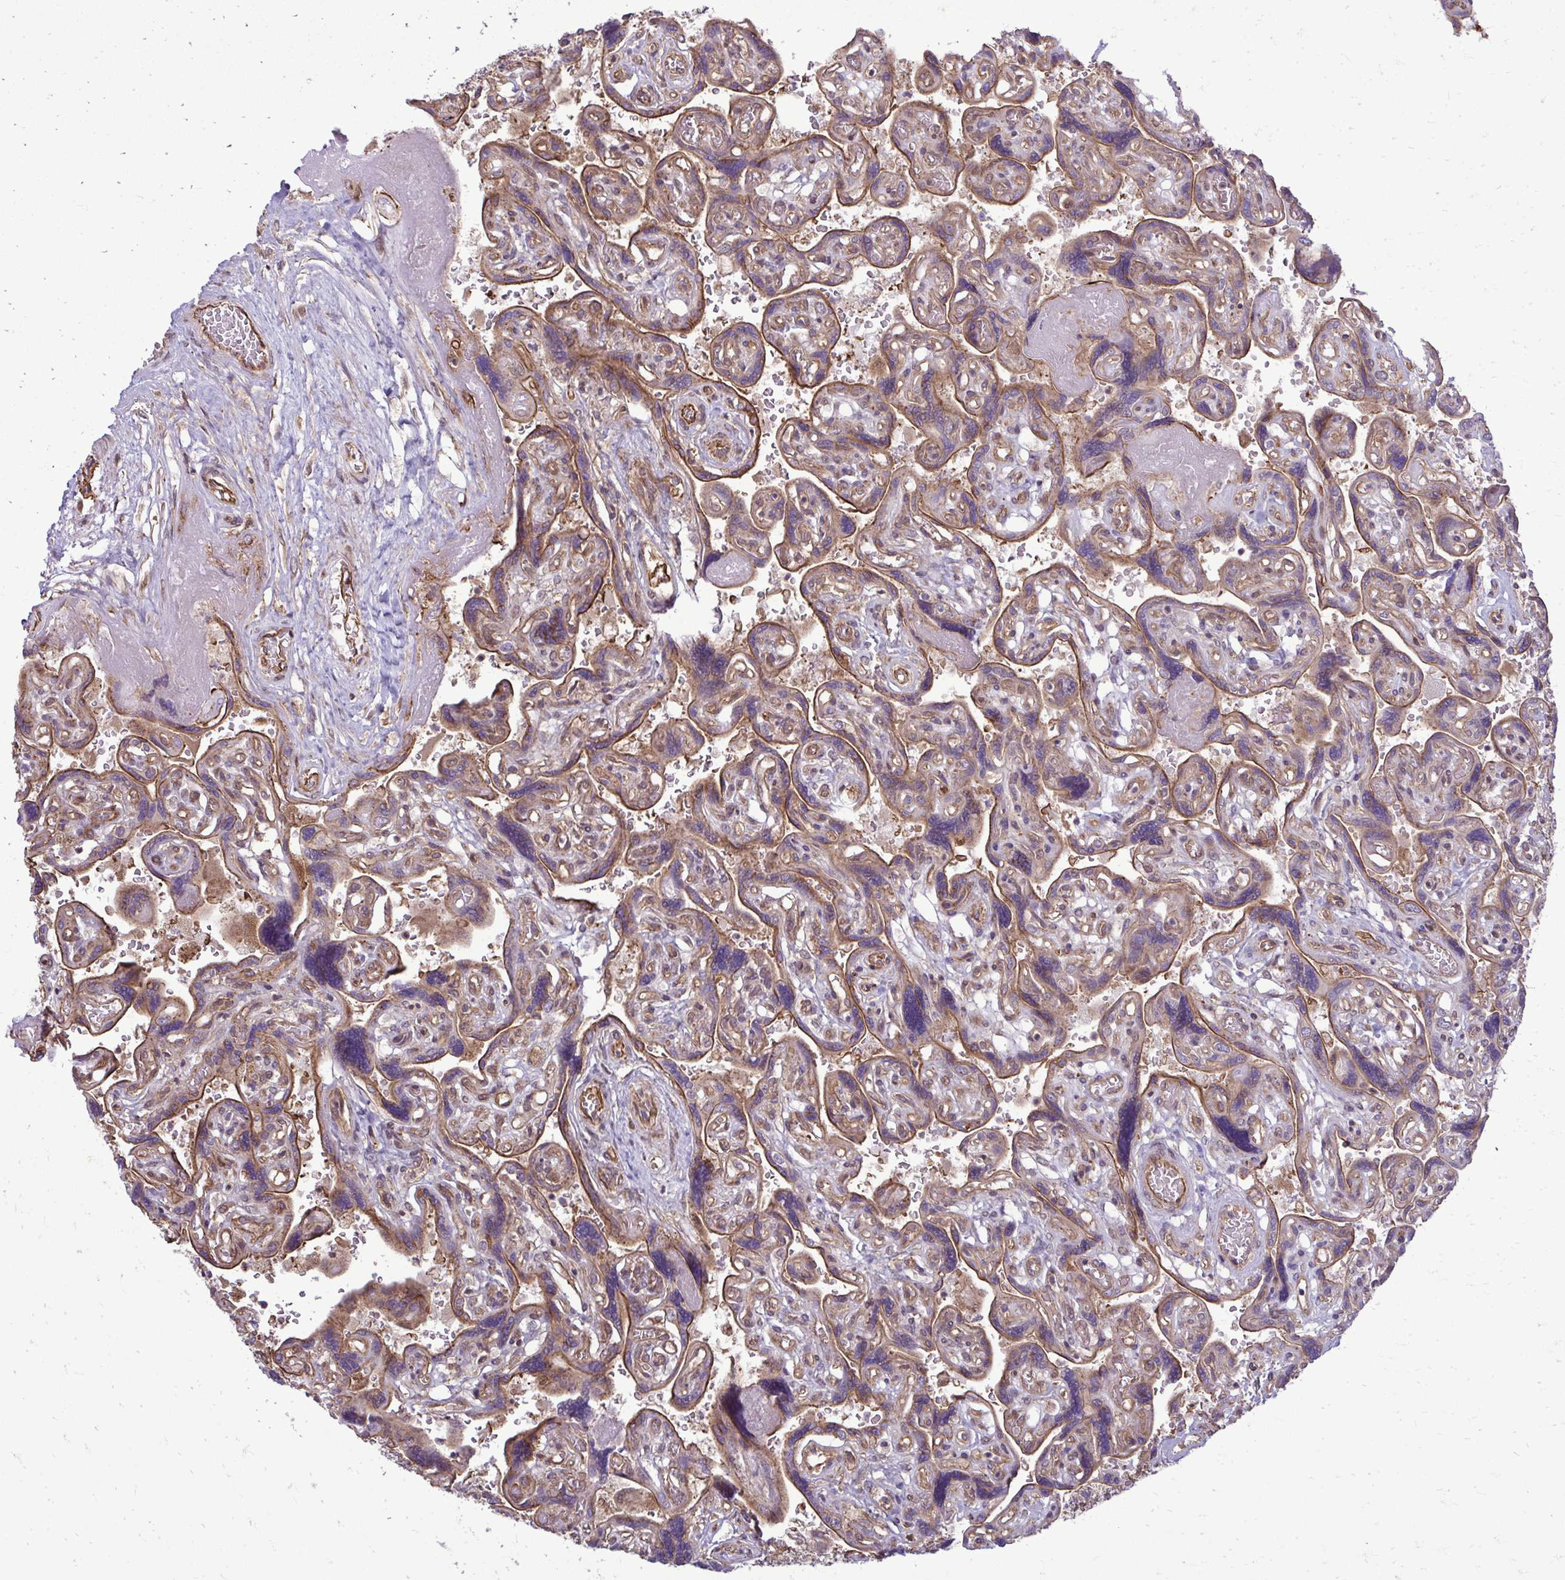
{"staining": {"intensity": "weak", "quantity": ">75%", "location": "cytoplasmic/membranous"}, "tissue": "placenta", "cell_type": "Decidual cells", "image_type": "normal", "snomed": [{"axis": "morphology", "description": "Normal tissue, NOS"}, {"axis": "topography", "description": "Placenta"}], "caption": "Placenta stained with DAB (3,3'-diaminobenzidine) IHC demonstrates low levels of weak cytoplasmic/membranous positivity in about >75% of decidual cells. The protein of interest is stained brown, and the nuclei are stained in blue (DAB (3,3'-diaminobenzidine) IHC with brightfield microscopy, high magnification).", "gene": "FUT10", "patient": {"sex": "female", "age": 32}}